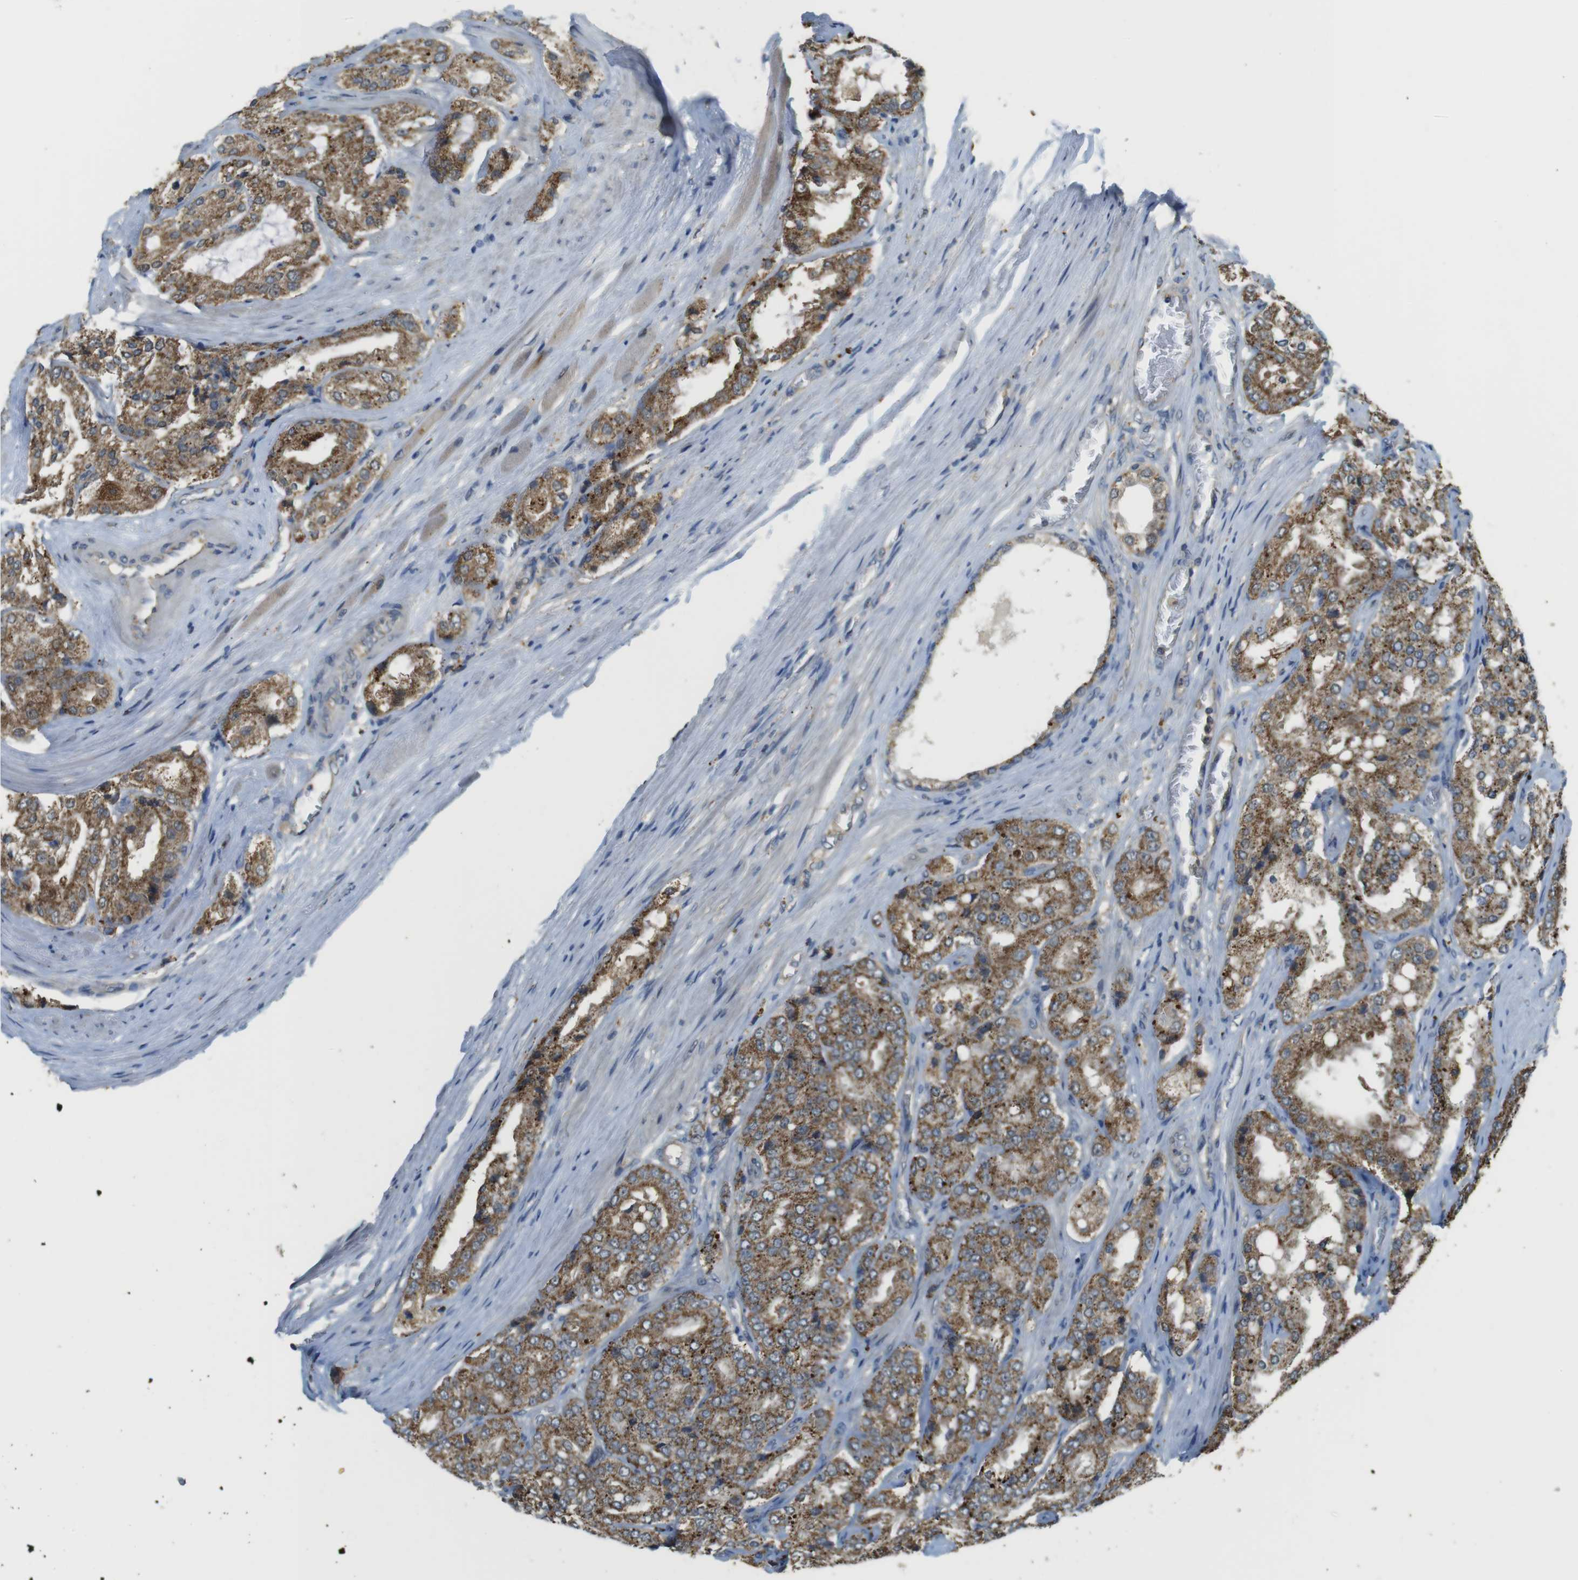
{"staining": {"intensity": "moderate", "quantity": ">75%", "location": "cytoplasmic/membranous"}, "tissue": "prostate cancer", "cell_type": "Tumor cells", "image_type": "cancer", "snomed": [{"axis": "morphology", "description": "Adenocarcinoma, High grade"}, {"axis": "topography", "description": "Prostate"}], "caption": "The photomicrograph exhibits immunohistochemical staining of adenocarcinoma (high-grade) (prostate). There is moderate cytoplasmic/membranous positivity is present in about >75% of tumor cells. The staining was performed using DAB to visualize the protein expression in brown, while the nuclei were stained in blue with hematoxylin (Magnification: 20x).", "gene": "BRI3BP", "patient": {"sex": "male", "age": 65}}